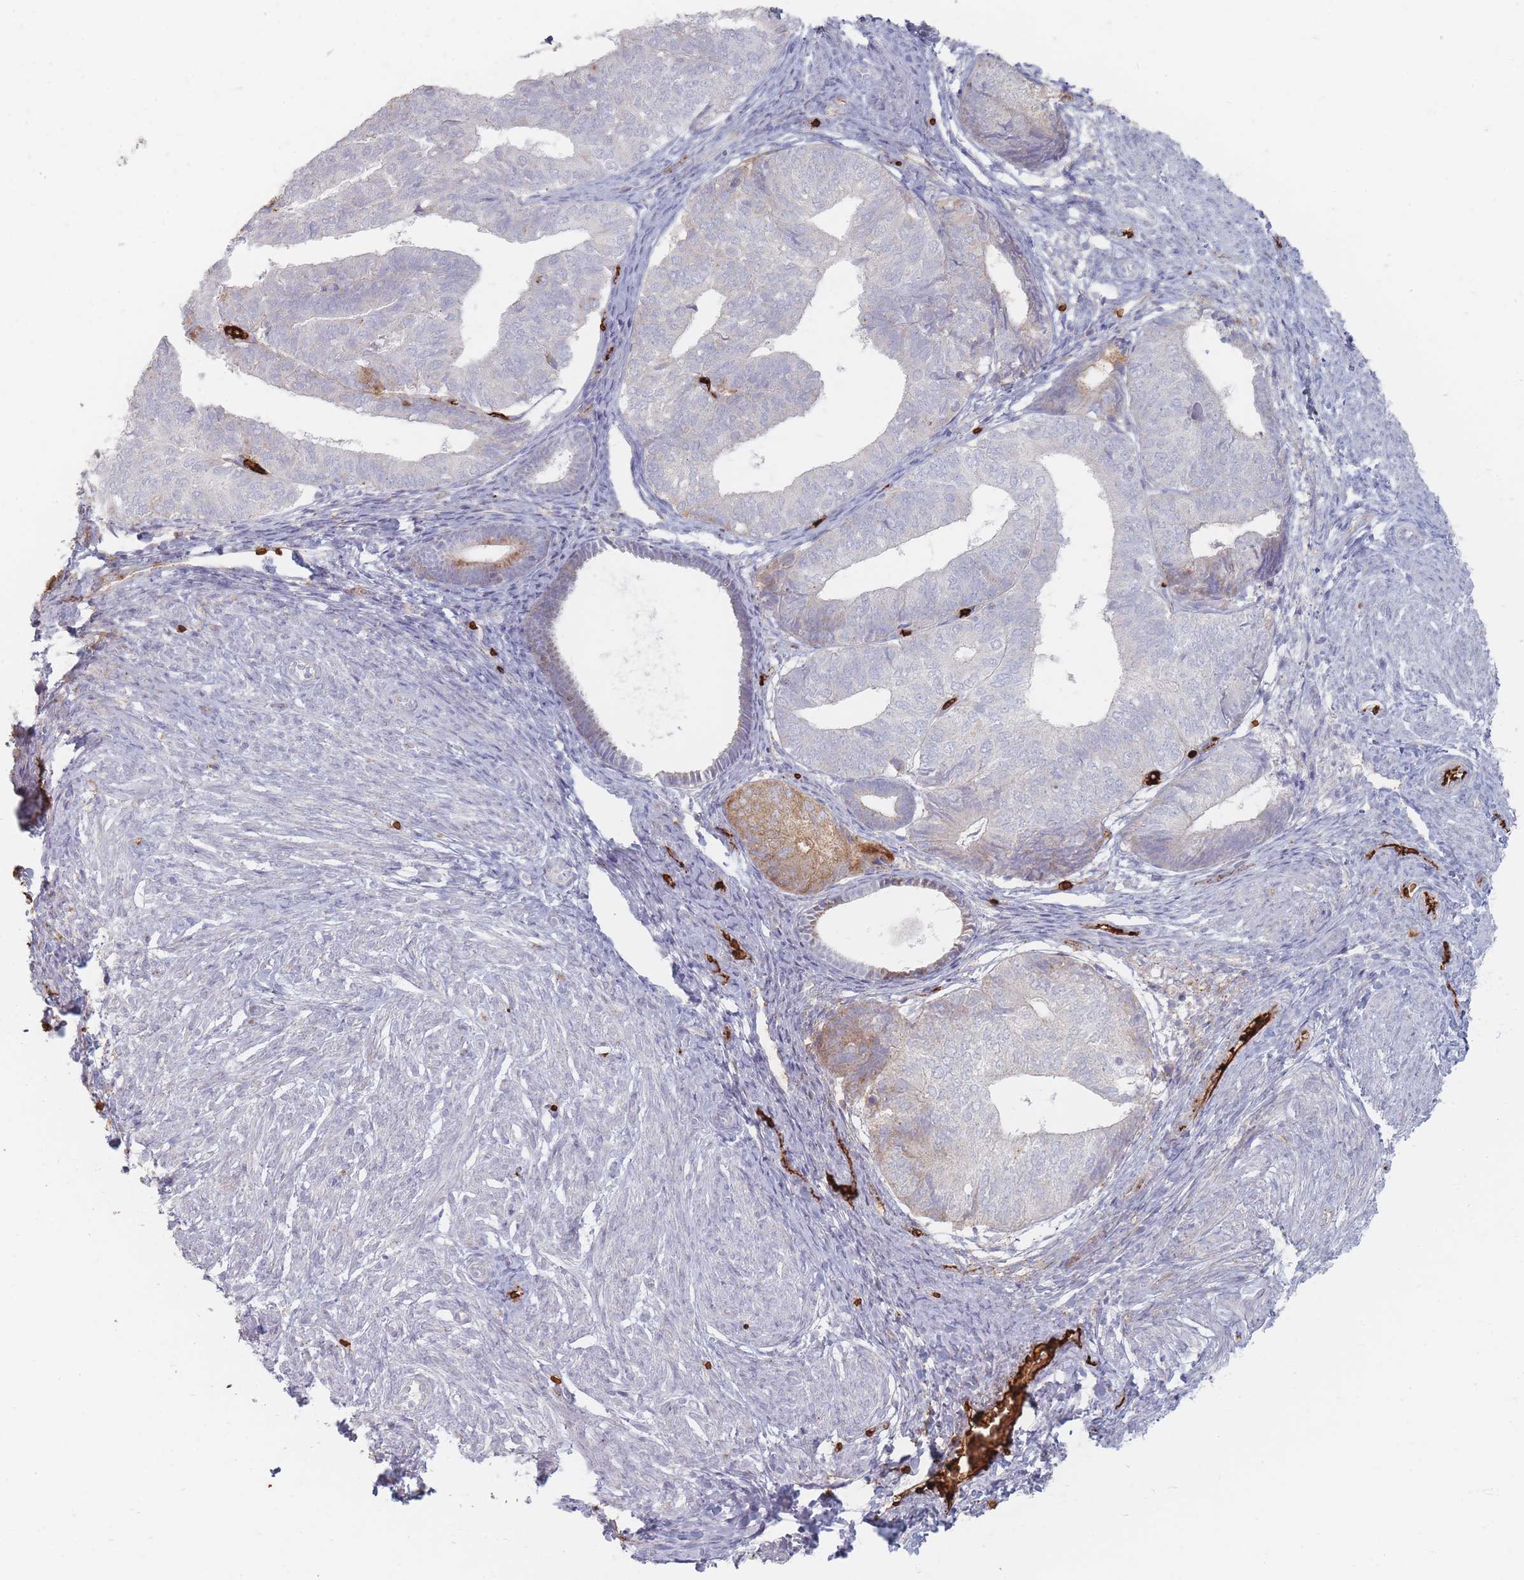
{"staining": {"intensity": "moderate", "quantity": "<25%", "location": "cytoplasmic/membranous"}, "tissue": "endometrial cancer", "cell_type": "Tumor cells", "image_type": "cancer", "snomed": [{"axis": "morphology", "description": "Adenocarcinoma, NOS"}, {"axis": "topography", "description": "Endometrium"}], "caption": "IHC photomicrograph of human adenocarcinoma (endometrial) stained for a protein (brown), which reveals low levels of moderate cytoplasmic/membranous positivity in approximately <25% of tumor cells.", "gene": "SLC2A6", "patient": {"sex": "female", "age": 87}}